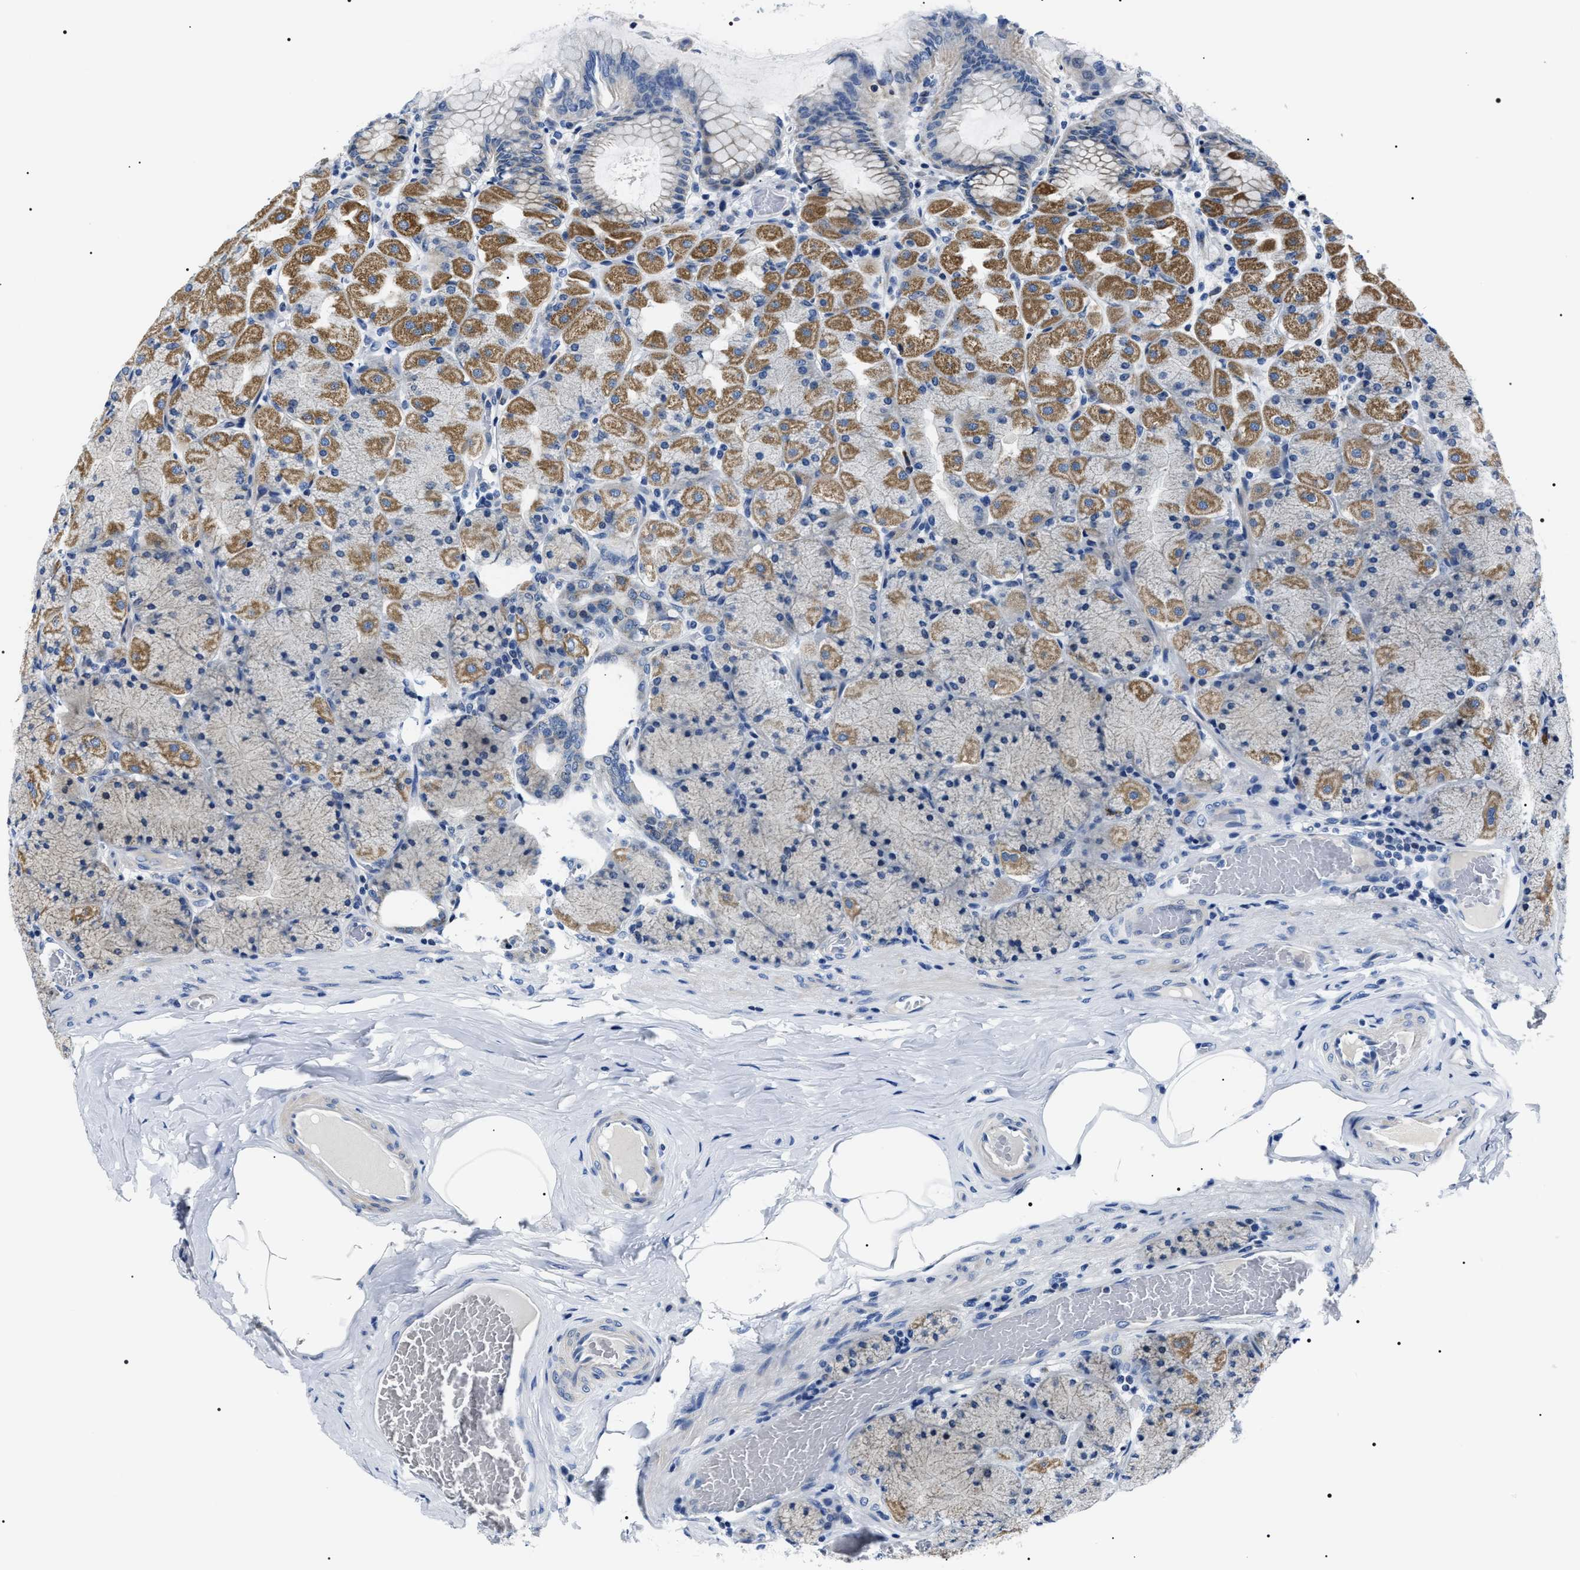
{"staining": {"intensity": "moderate", "quantity": "25%-75%", "location": "cytoplasmic/membranous"}, "tissue": "stomach", "cell_type": "Glandular cells", "image_type": "normal", "snomed": [{"axis": "morphology", "description": "Normal tissue, NOS"}, {"axis": "topography", "description": "Stomach, upper"}], "caption": "Immunohistochemistry image of normal stomach stained for a protein (brown), which displays medium levels of moderate cytoplasmic/membranous positivity in about 25%-75% of glandular cells.", "gene": "NTMT1", "patient": {"sex": "female", "age": 56}}